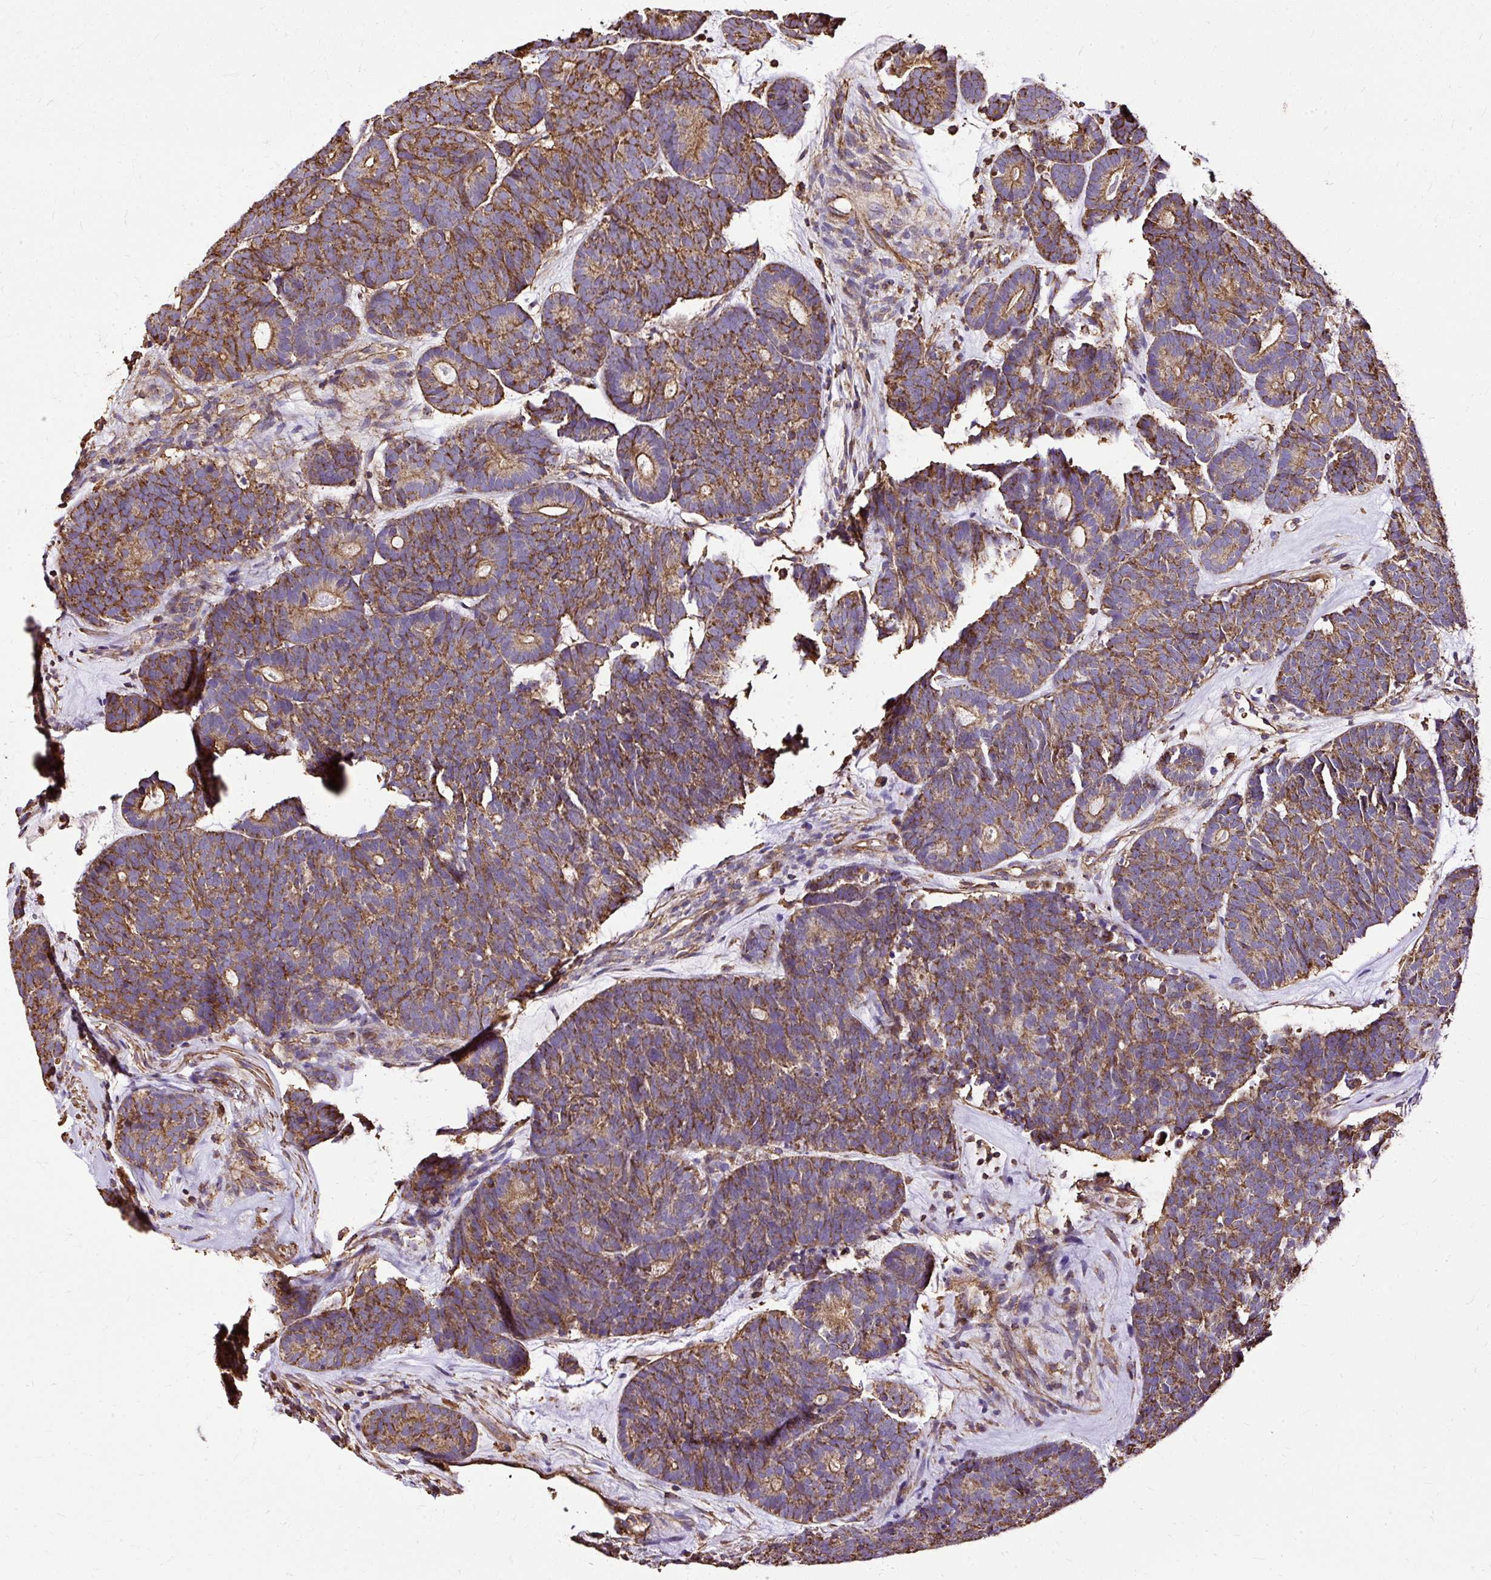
{"staining": {"intensity": "moderate", "quantity": ">75%", "location": "cytoplasmic/membranous"}, "tissue": "head and neck cancer", "cell_type": "Tumor cells", "image_type": "cancer", "snomed": [{"axis": "morphology", "description": "Adenocarcinoma, NOS"}, {"axis": "topography", "description": "Head-Neck"}], "caption": "About >75% of tumor cells in head and neck adenocarcinoma exhibit moderate cytoplasmic/membranous protein positivity as visualized by brown immunohistochemical staining.", "gene": "KLHL11", "patient": {"sex": "female", "age": 81}}